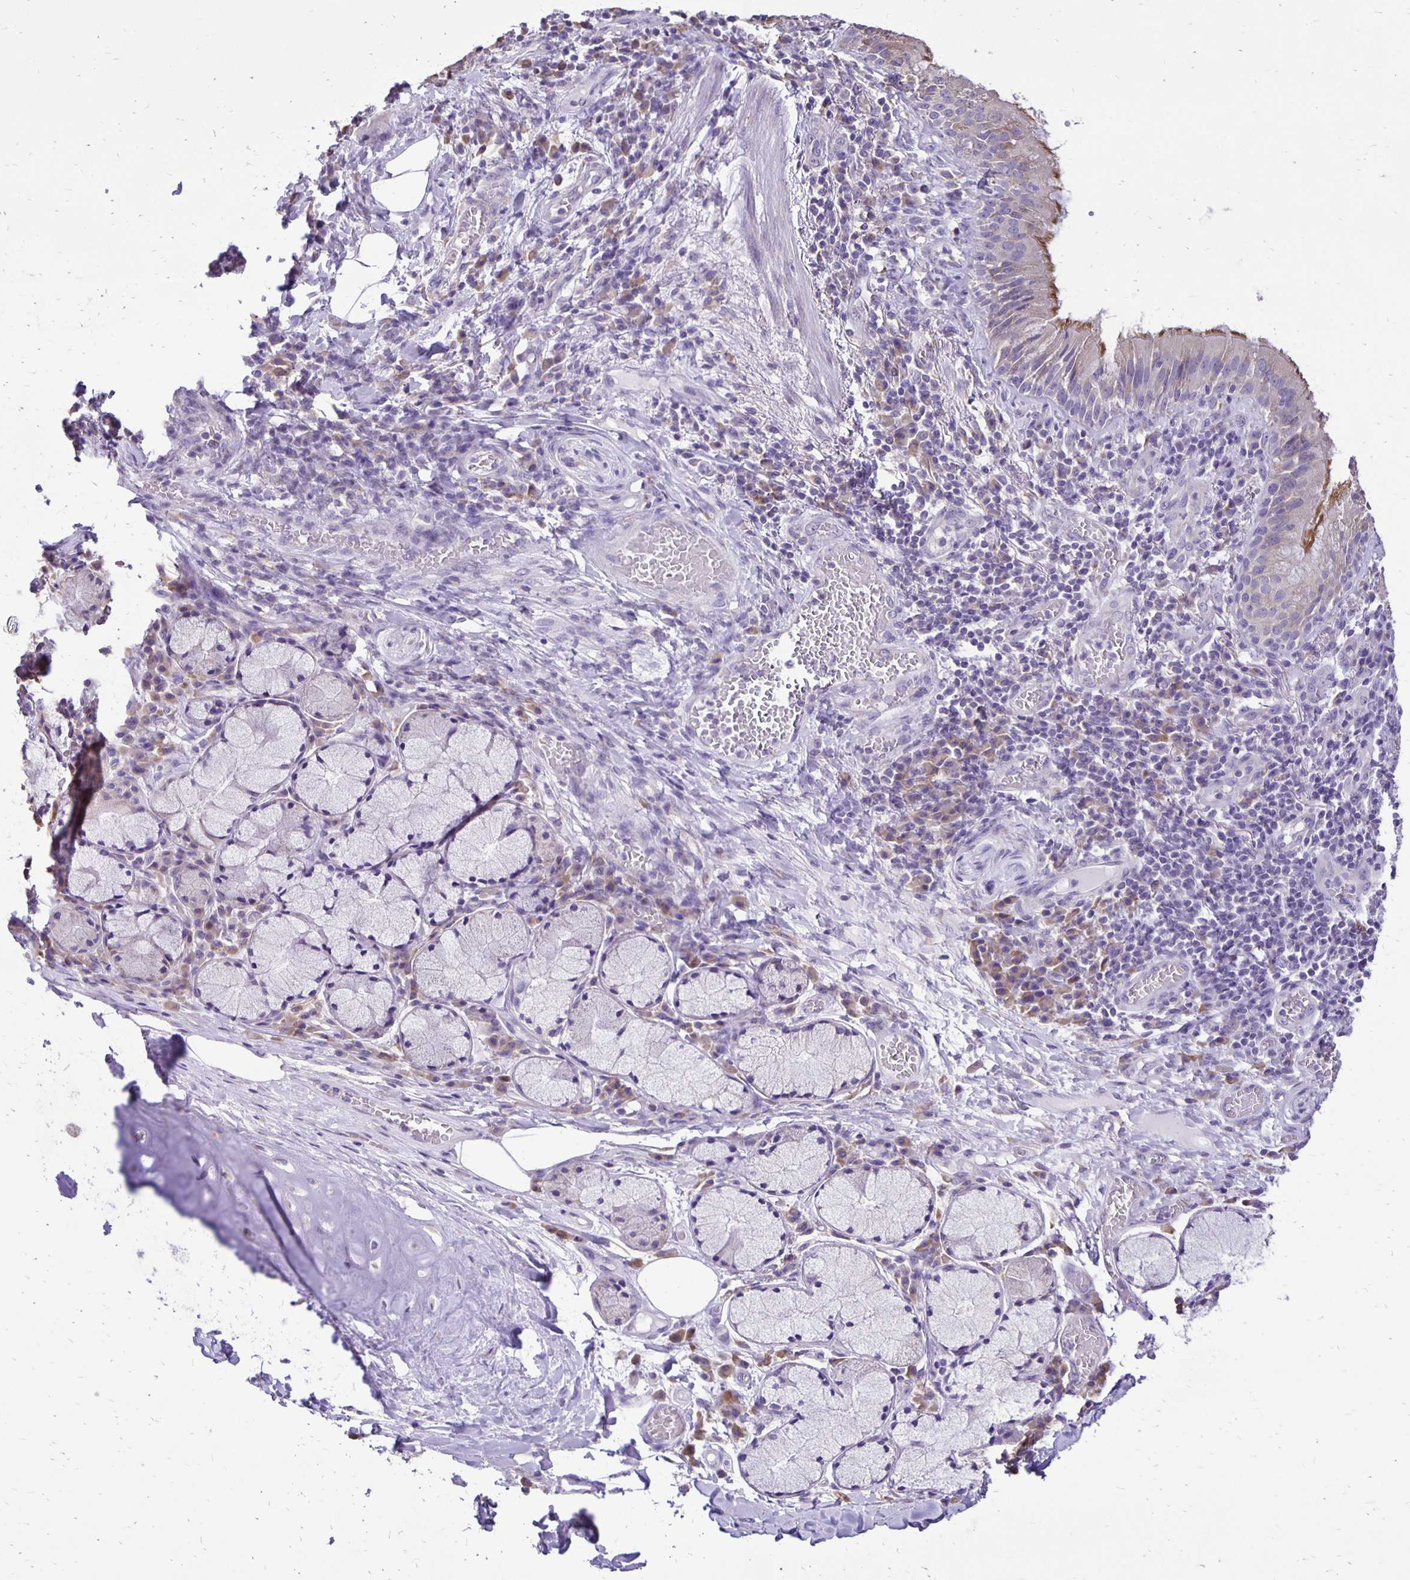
{"staining": {"intensity": "negative", "quantity": "none", "location": "none"}, "tissue": "adipose tissue", "cell_type": "Adipocytes", "image_type": "normal", "snomed": [{"axis": "morphology", "description": "Normal tissue, NOS"}, {"axis": "topography", "description": "Cartilage tissue"}, {"axis": "topography", "description": "Bronchus"}], "caption": "An IHC histopathology image of unremarkable adipose tissue is shown. There is no staining in adipocytes of adipose tissue. (DAB IHC with hematoxylin counter stain).", "gene": "ANKRD45", "patient": {"sex": "male", "age": 56}}